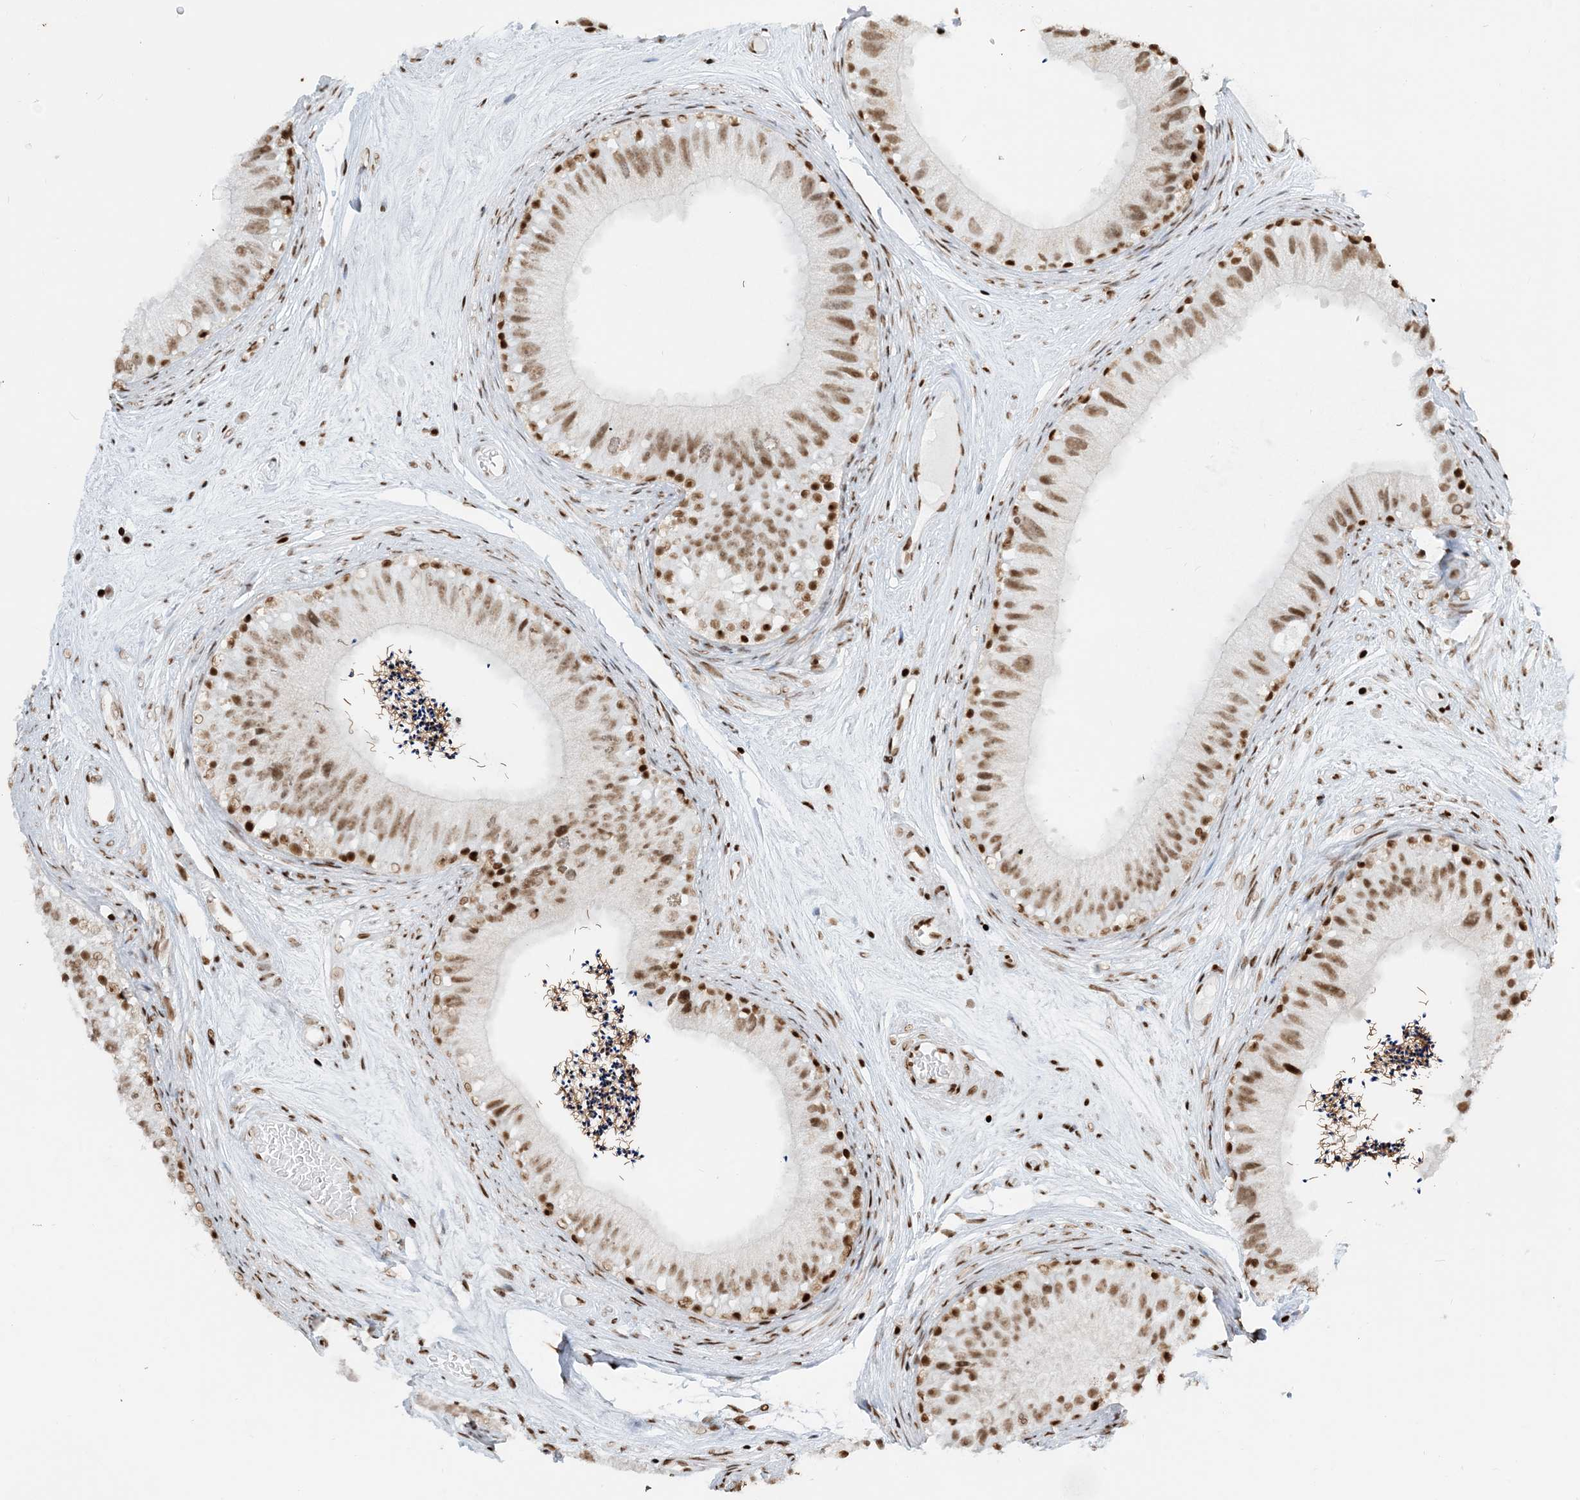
{"staining": {"intensity": "moderate", "quantity": ">75%", "location": "nuclear"}, "tissue": "epididymis", "cell_type": "Glandular cells", "image_type": "normal", "snomed": [{"axis": "morphology", "description": "Normal tissue, NOS"}, {"axis": "topography", "description": "Epididymis"}], "caption": "Benign epididymis was stained to show a protein in brown. There is medium levels of moderate nuclear staining in about >75% of glandular cells. The staining was performed using DAB (3,3'-diaminobenzidine), with brown indicating positive protein expression. Nuclei are stained blue with hematoxylin.", "gene": "H3", "patient": {"sex": "male", "age": 77}}